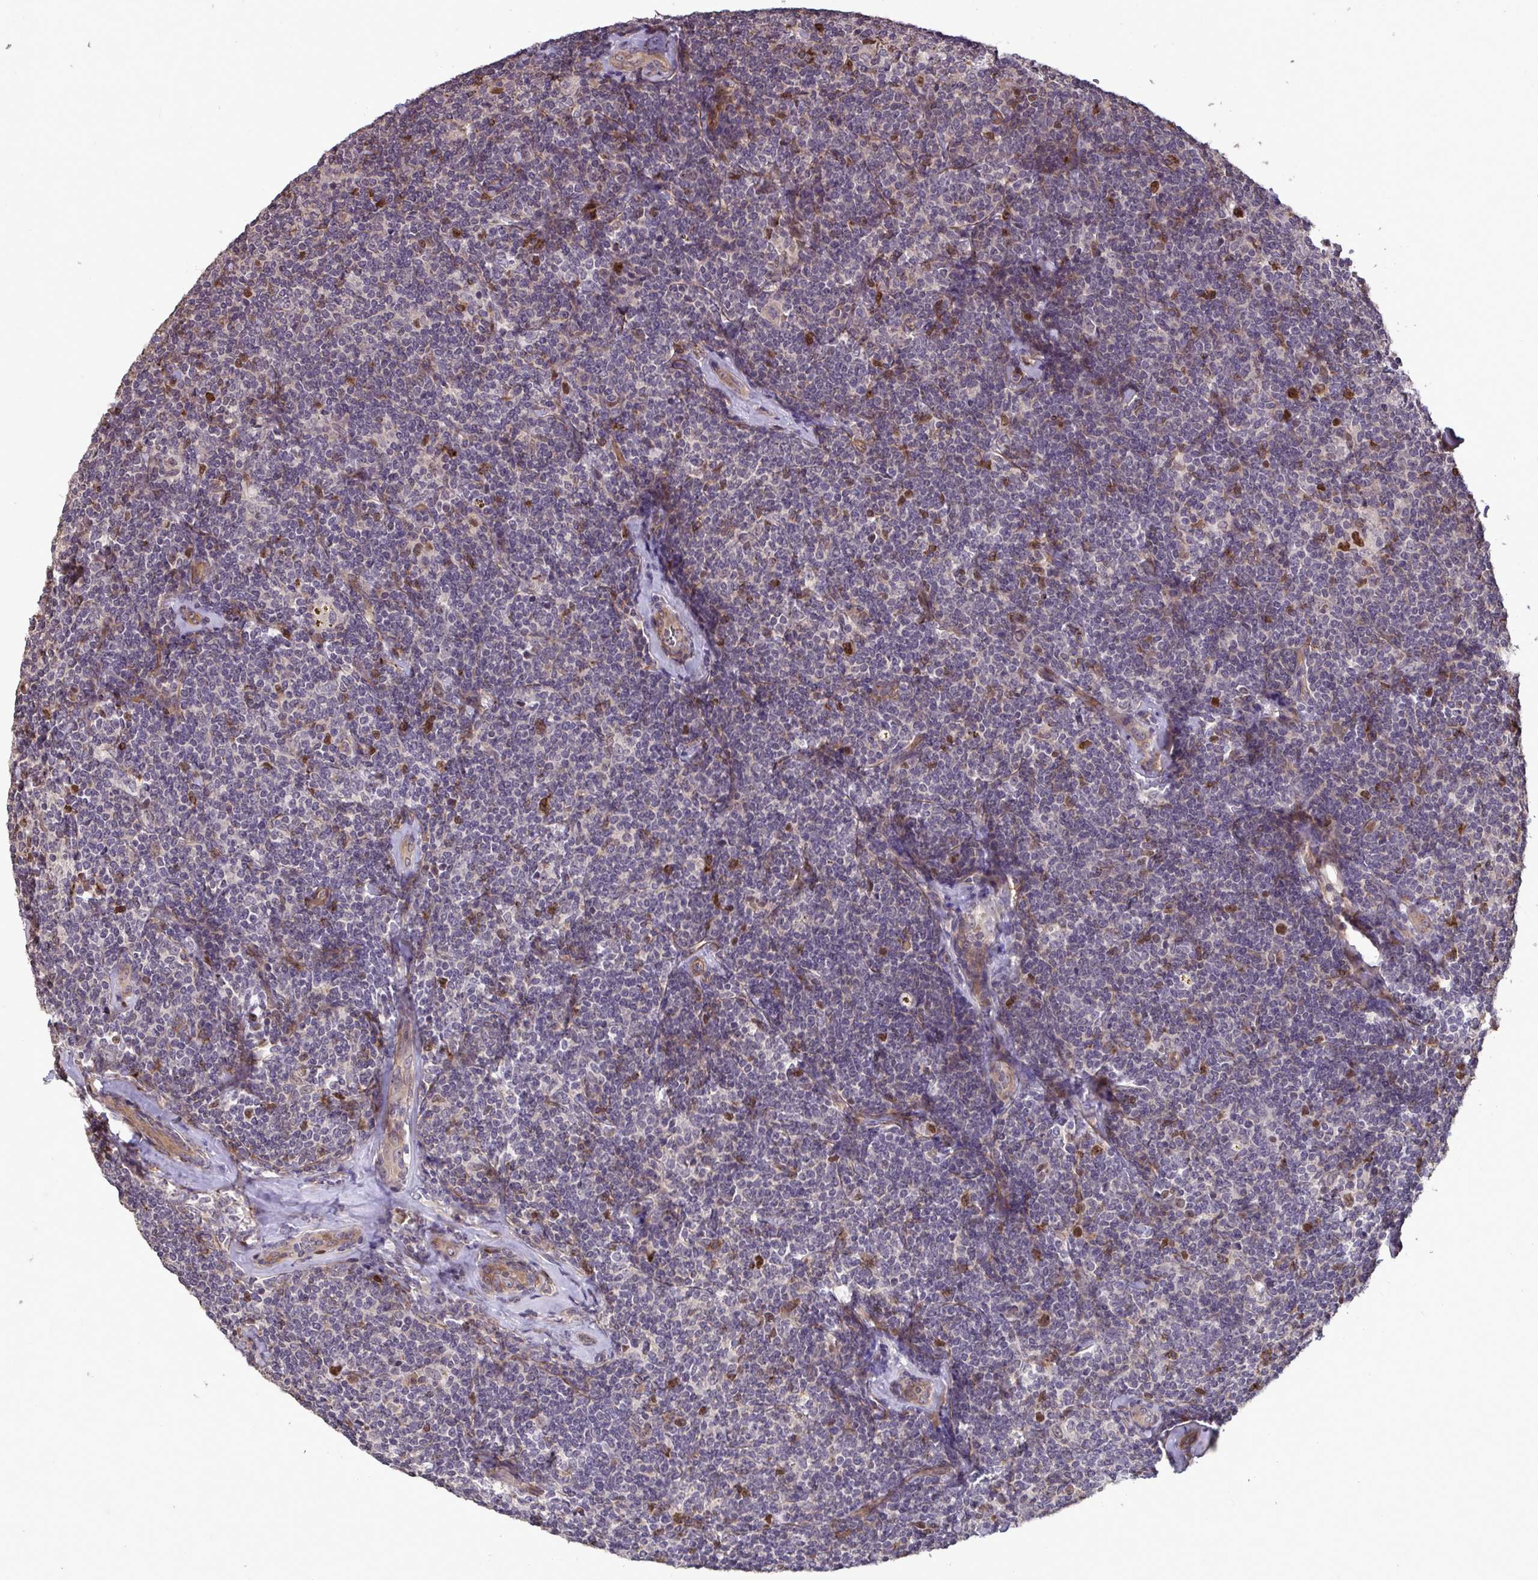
{"staining": {"intensity": "moderate", "quantity": "<25%", "location": "nuclear"}, "tissue": "lymphoma", "cell_type": "Tumor cells", "image_type": "cancer", "snomed": [{"axis": "morphology", "description": "Malignant lymphoma, non-Hodgkin's type, Low grade"}, {"axis": "topography", "description": "Lymph node"}], "caption": "Immunohistochemical staining of lymphoma exhibits moderate nuclear protein staining in about <25% of tumor cells.", "gene": "IPO5", "patient": {"sex": "female", "age": 56}}